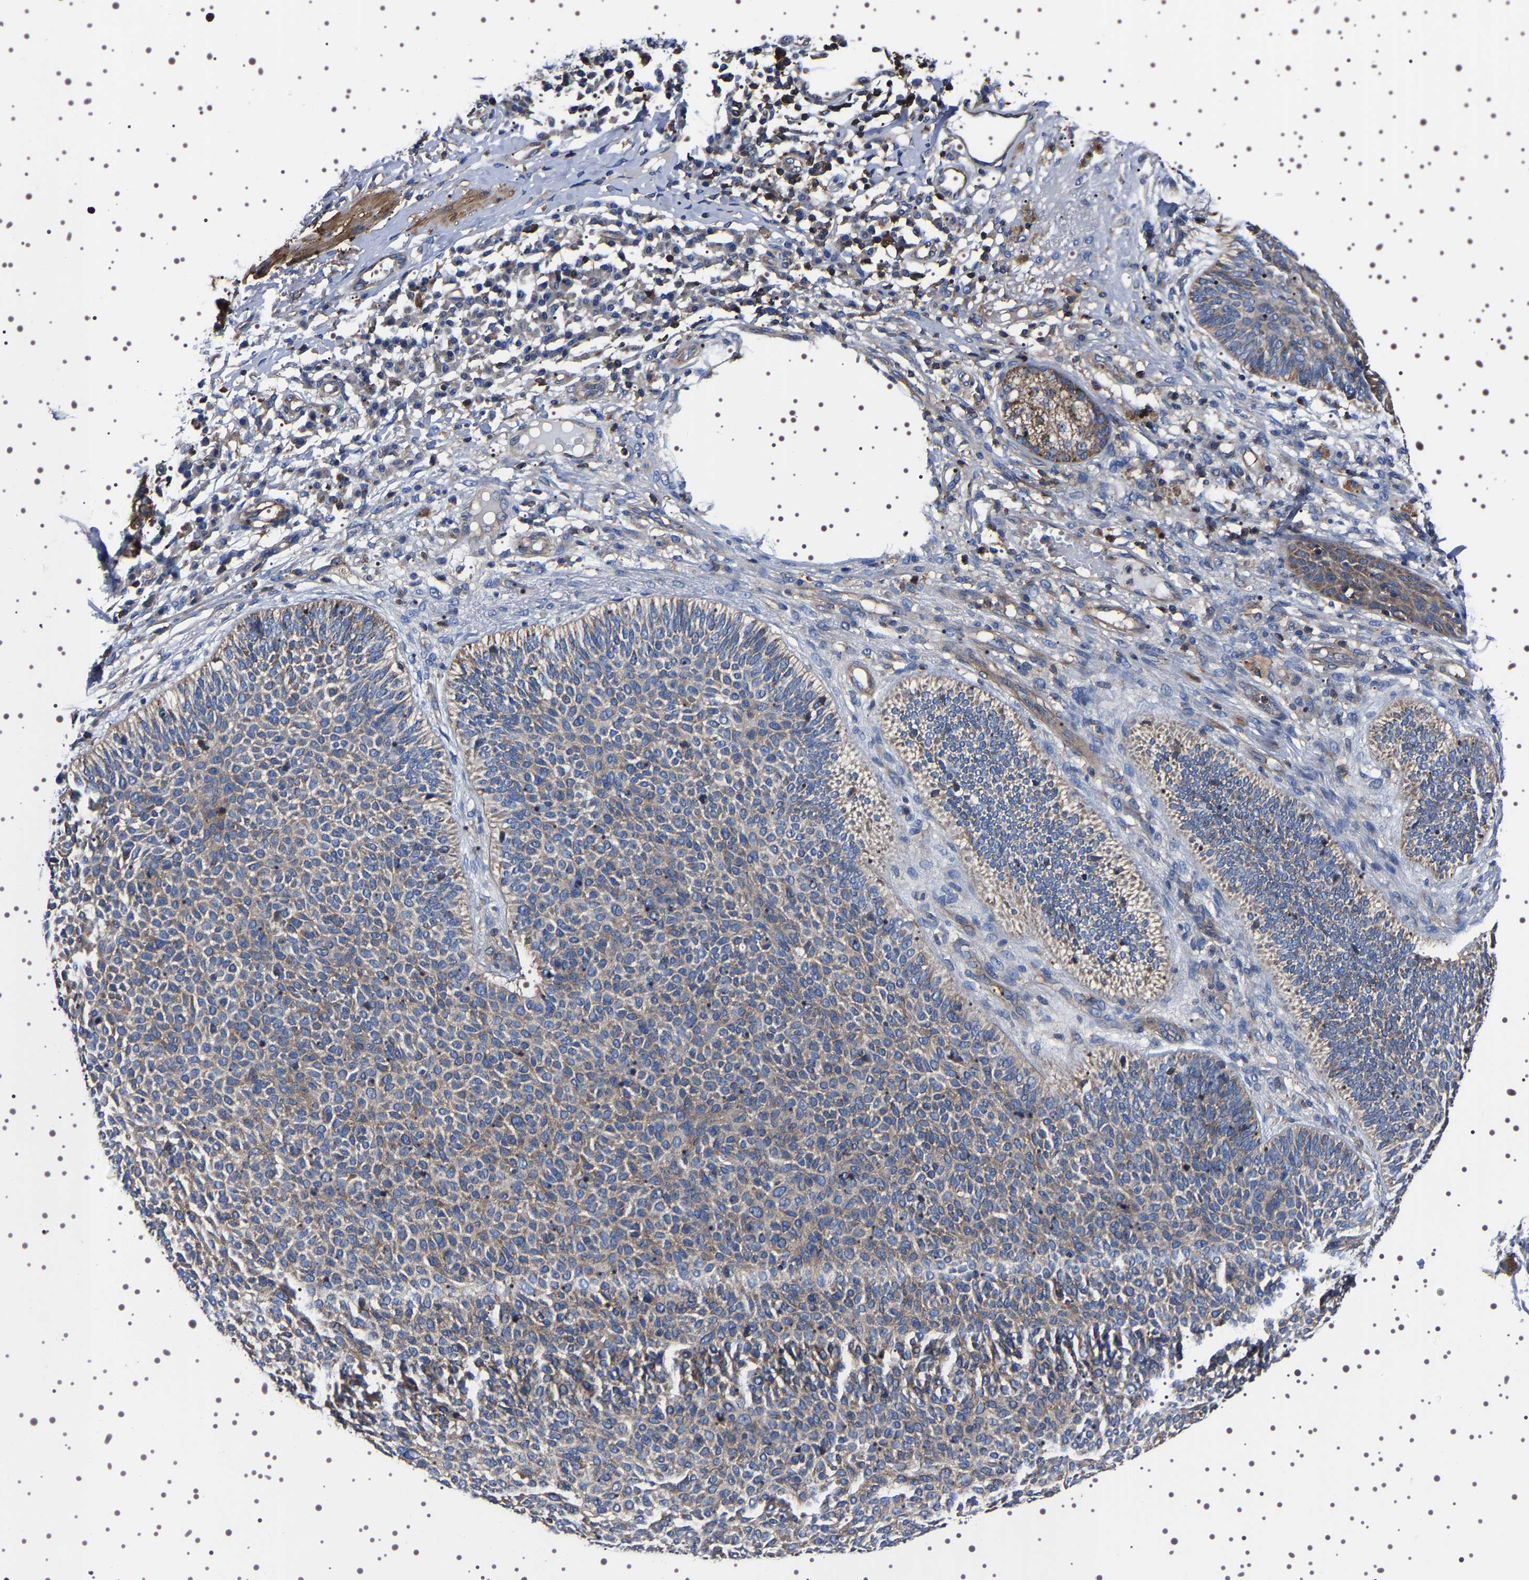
{"staining": {"intensity": "weak", "quantity": "25%-75%", "location": "cytoplasmic/membranous"}, "tissue": "skin cancer", "cell_type": "Tumor cells", "image_type": "cancer", "snomed": [{"axis": "morphology", "description": "Normal tissue, NOS"}, {"axis": "morphology", "description": "Basal cell carcinoma"}, {"axis": "topography", "description": "Skin"}], "caption": "The photomicrograph shows immunohistochemical staining of basal cell carcinoma (skin). There is weak cytoplasmic/membranous staining is seen in about 25%-75% of tumor cells.", "gene": "WDR1", "patient": {"sex": "male", "age": 52}}